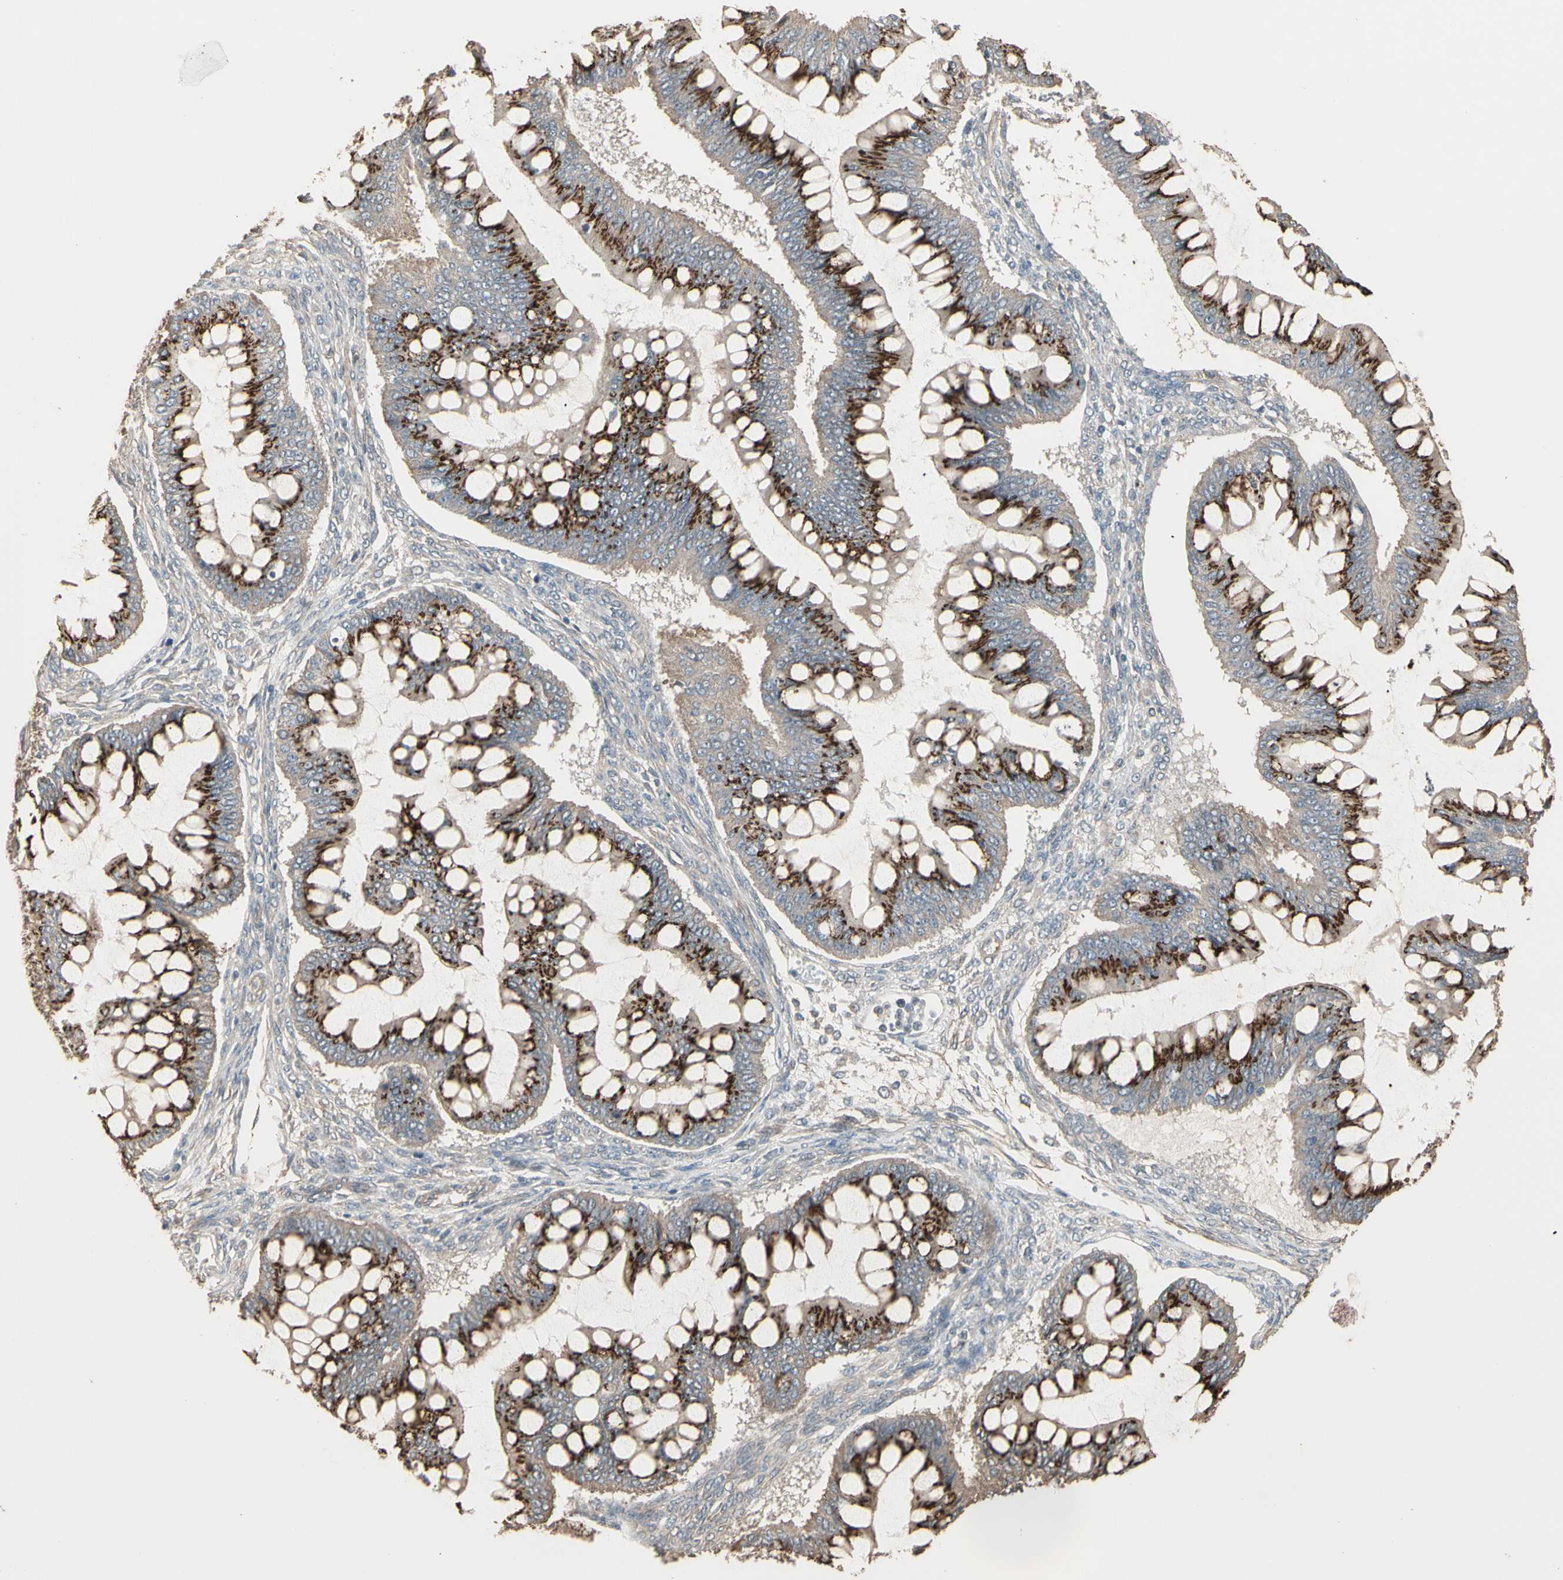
{"staining": {"intensity": "strong", "quantity": ">75%", "location": "cytoplasmic/membranous"}, "tissue": "ovarian cancer", "cell_type": "Tumor cells", "image_type": "cancer", "snomed": [{"axis": "morphology", "description": "Cystadenocarcinoma, mucinous, NOS"}, {"axis": "topography", "description": "Ovary"}], "caption": "Tumor cells exhibit high levels of strong cytoplasmic/membranous expression in about >75% of cells in ovarian cancer (mucinous cystadenocarcinoma).", "gene": "GALNT3", "patient": {"sex": "female", "age": 73}}